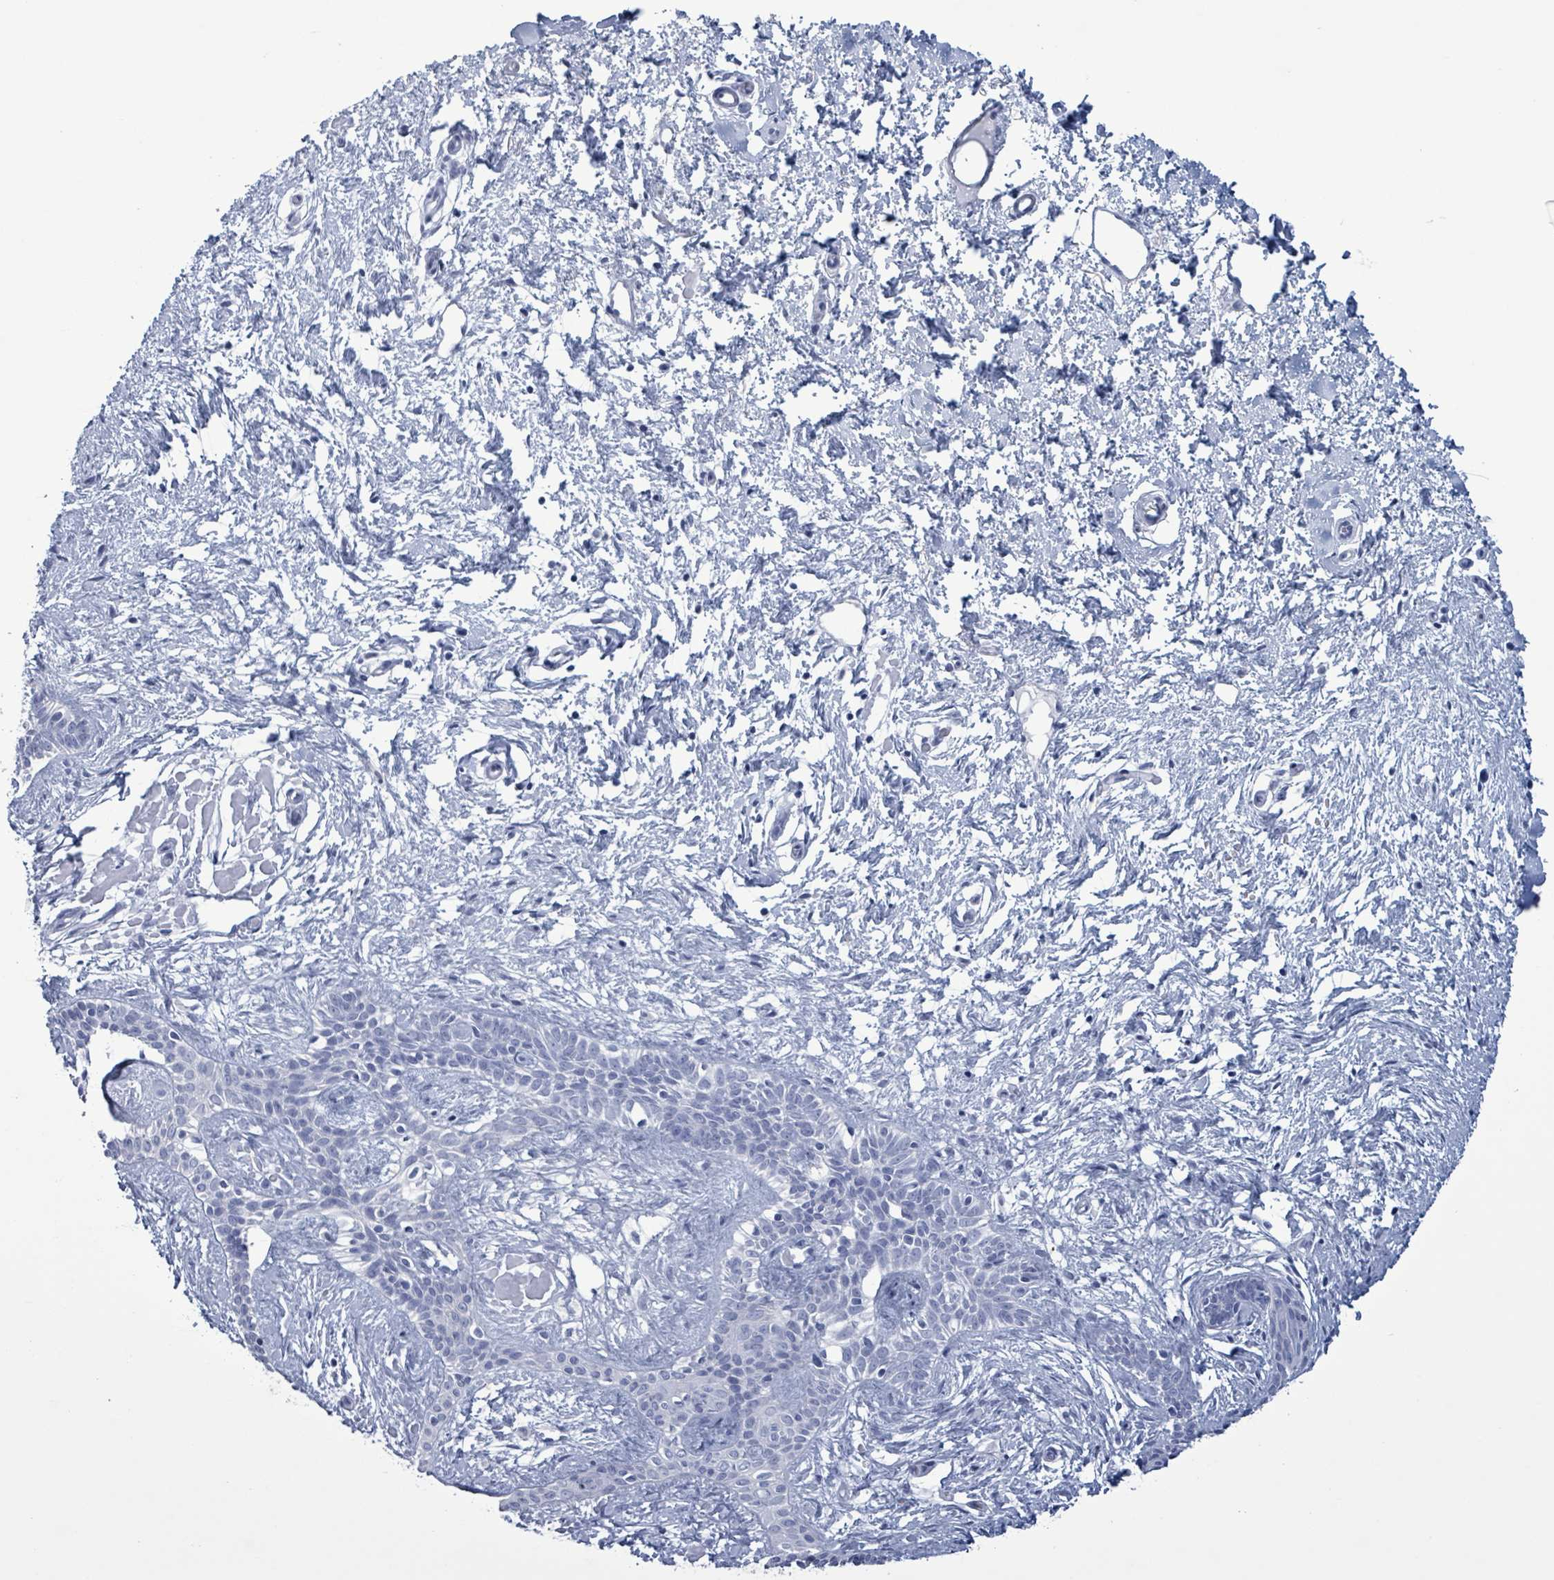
{"staining": {"intensity": "negative", "quantity": "none", "location": "none"}, "tissue": "skin cancer", "cell_type": "Tumor cells", "image_type": "cancer", "snomed": [{"axis": "morphology", "description": "Basal cell carcinoma"}, {"axis": "topography", "description": "Skin"}], "caption": "The photomicrograph reveals no significant positivity in tumor cells of basal cell carcinoma (skin).", "gene": "NKX2-1", "patient": {"sex": "male", "age": 78}}